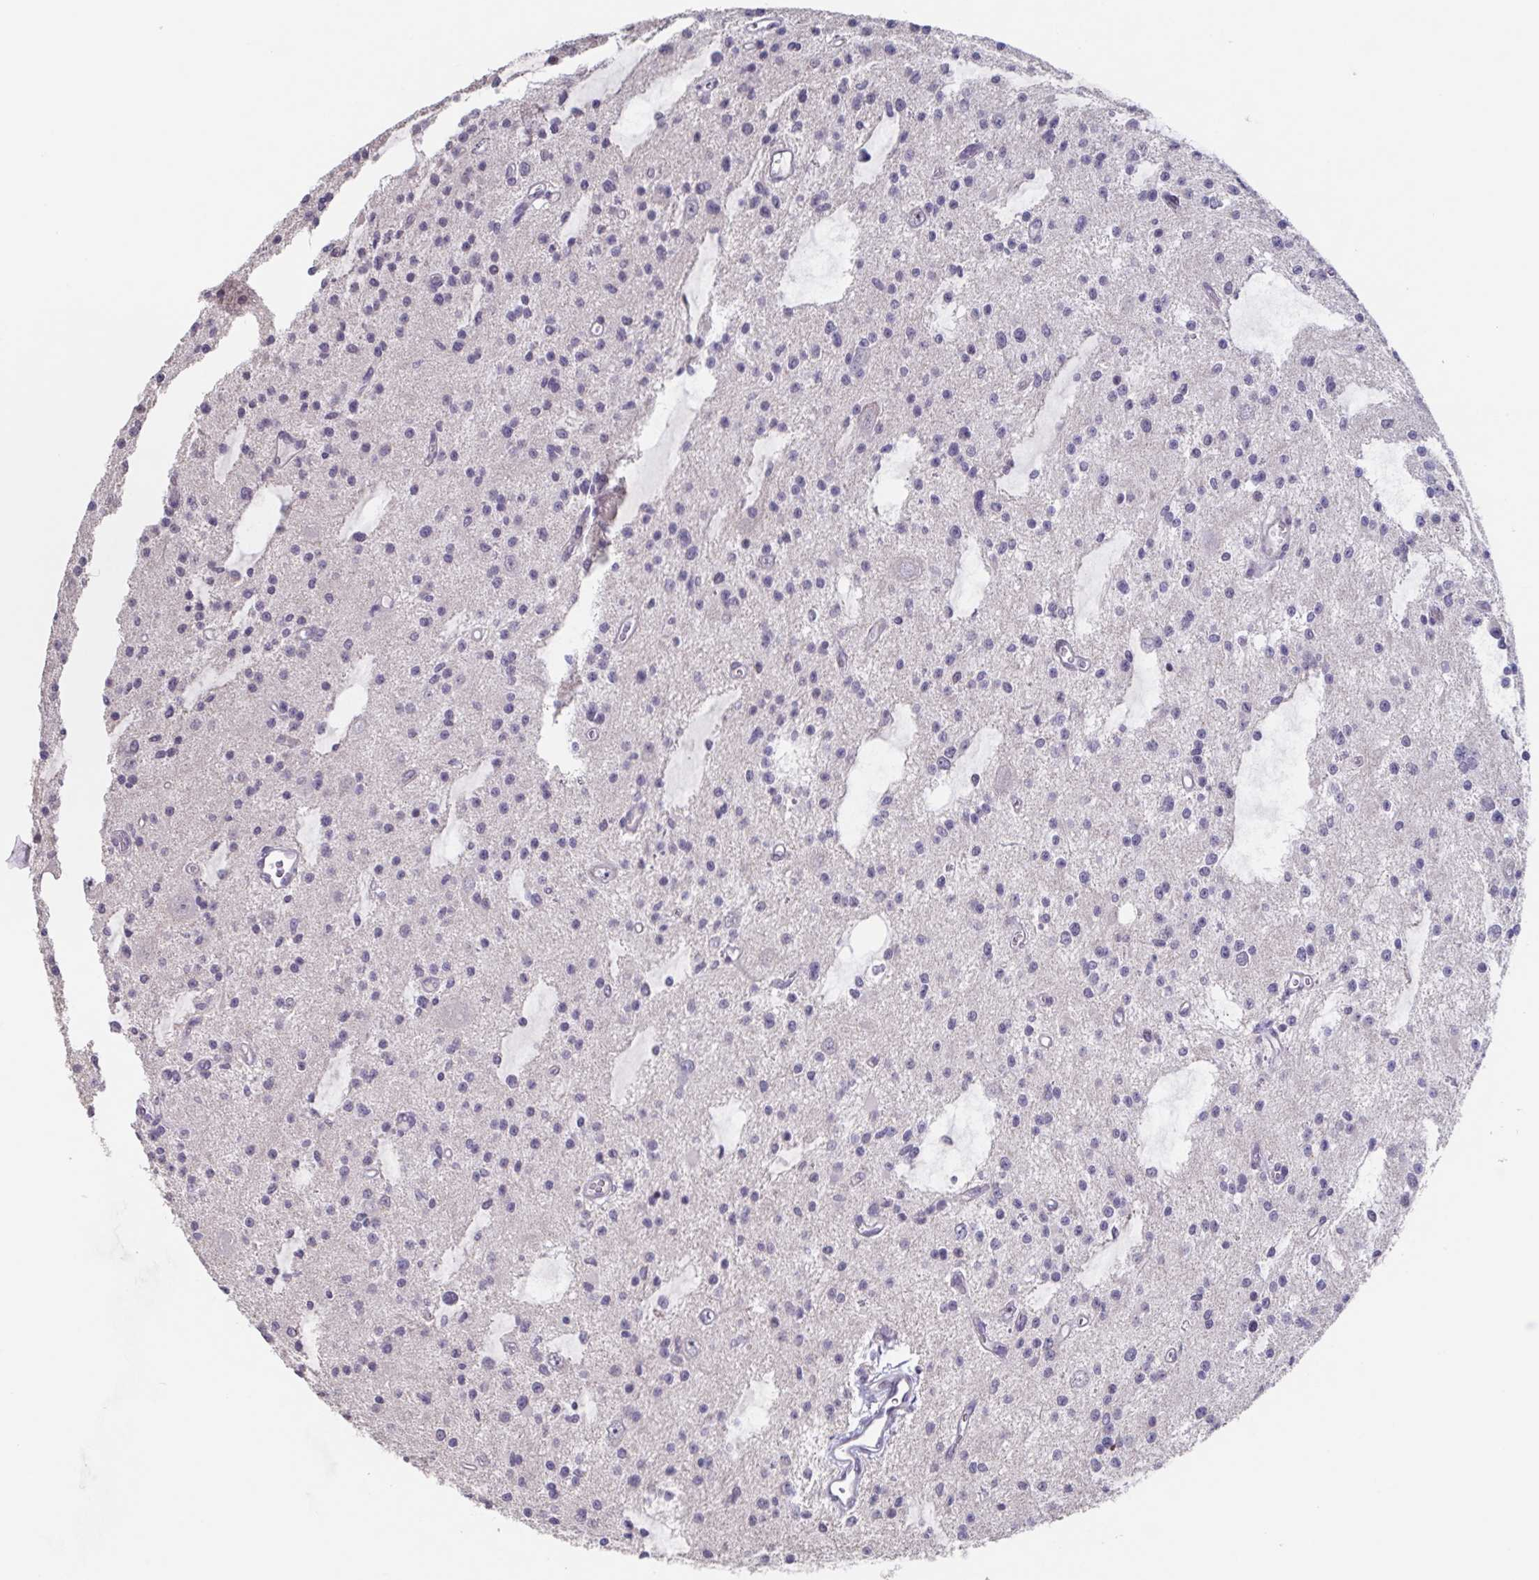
{"staining": {"intensity": "negative", "quantity": "none", "location": "none"}, "tissue": "glioma", "cell_type": "Tumor cells", "image_type": "cancer", "snomed": [{"axis": "morphology", "description": "Glioma, malignant, Low grade"}, {"axis": "topography", "description": "Brain"}], "caption": "Histopathology image shows no significant protein expression in tumor cells of glioma.", "gene": "GHRL", "patient": {"sex": "male", "age": 43}}